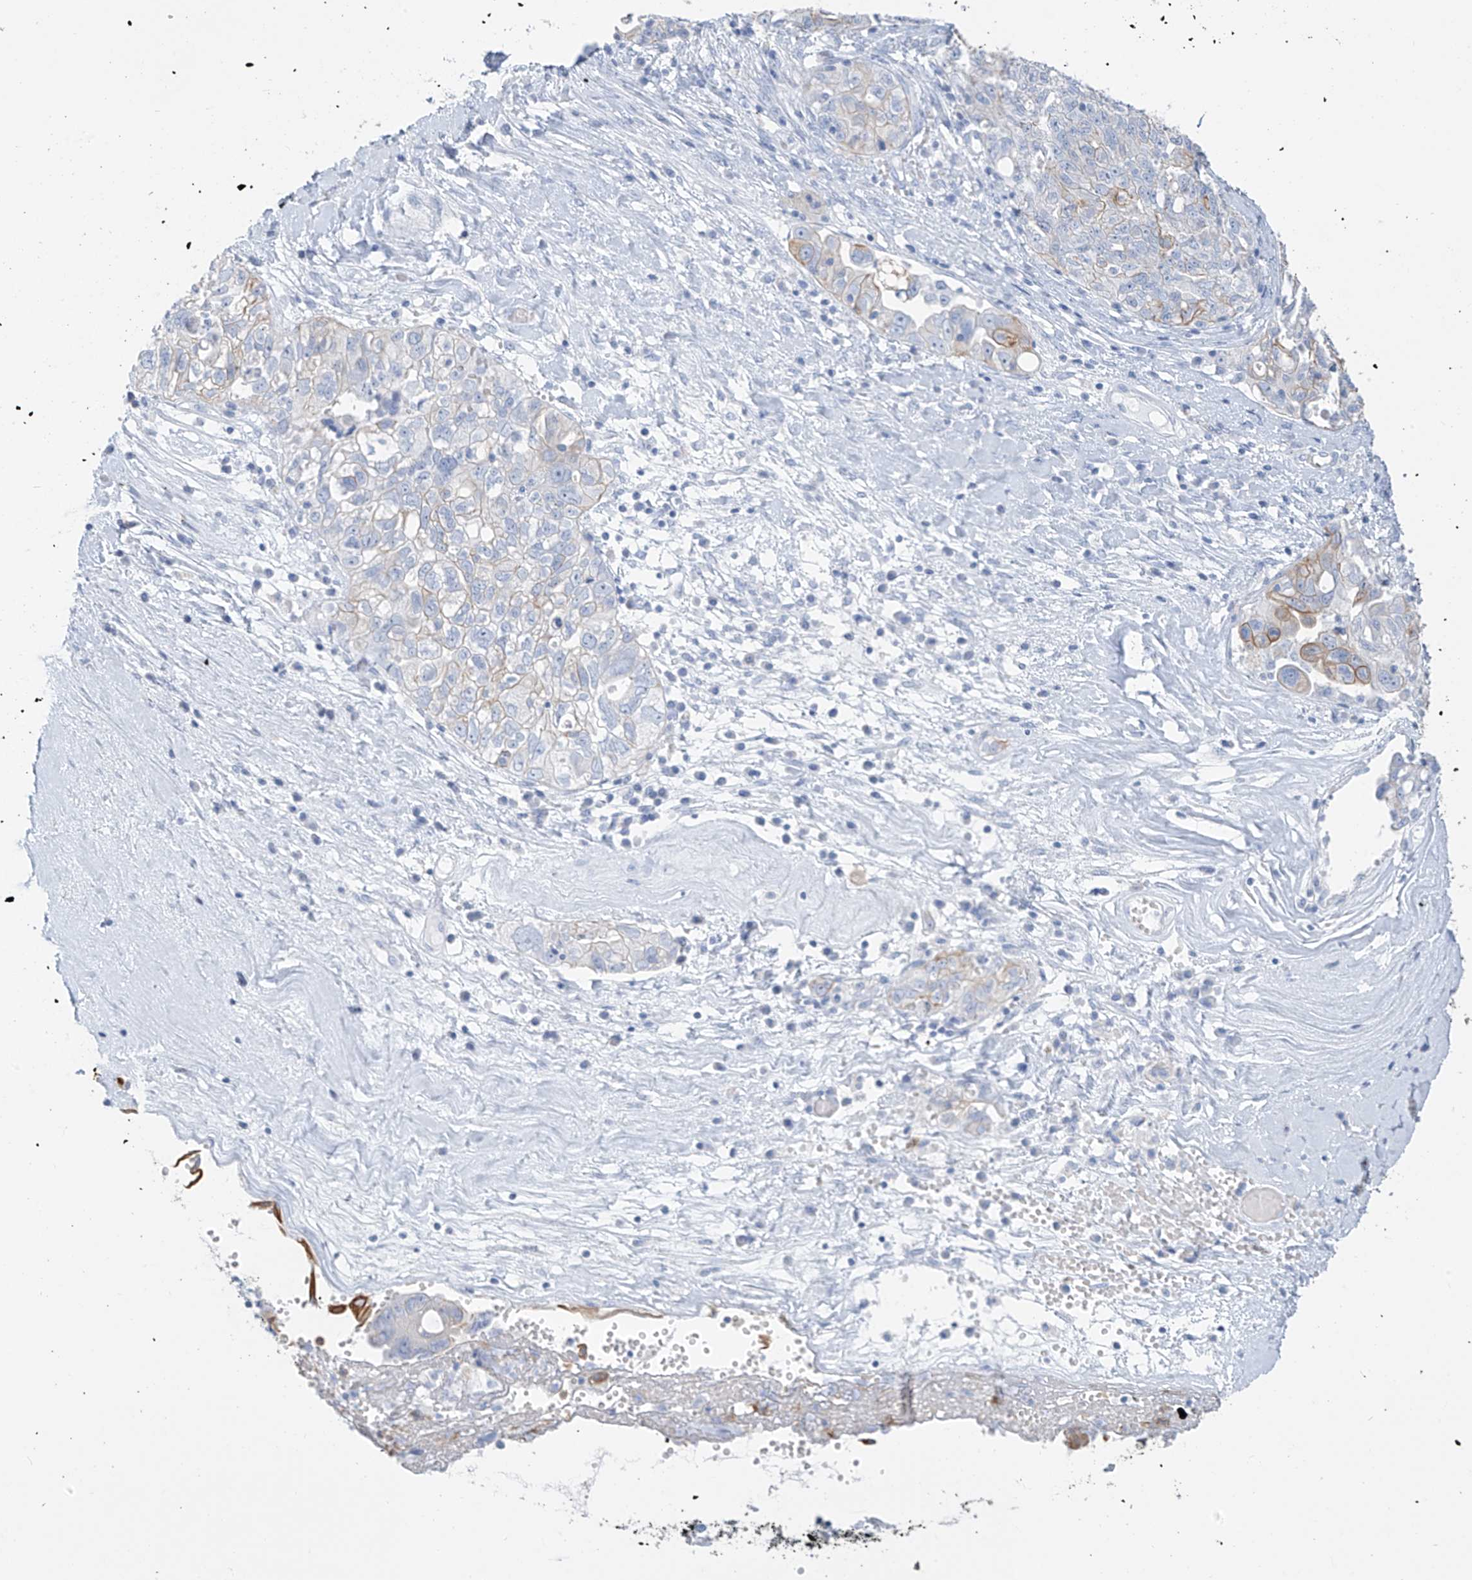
{"staining": {"intensity": "moderate", "quantity": "<25%", "location": "cytoplasmic/membranous"}, "tissue": "ovarian cancer", "cell_type": "Tumor cells", "image_type": "cancer", "snomed": [{"axis": "morphology", "description": "Carcinoma, NOS"}, {"axis": "morphology", "description": "Cystadenocarcinoma, serous, NOS"}, {"axis": "topography", "description": "Ovary"}], "caption": "Carcinoma (ovarian) was stained to show a protein in brown. There is low levels of moderate cytoplasmic/membranous expression in about <25% of tumor cells.", "gene": "PAFAH1B3", "patient": {"sex": "female", "age": 69}}